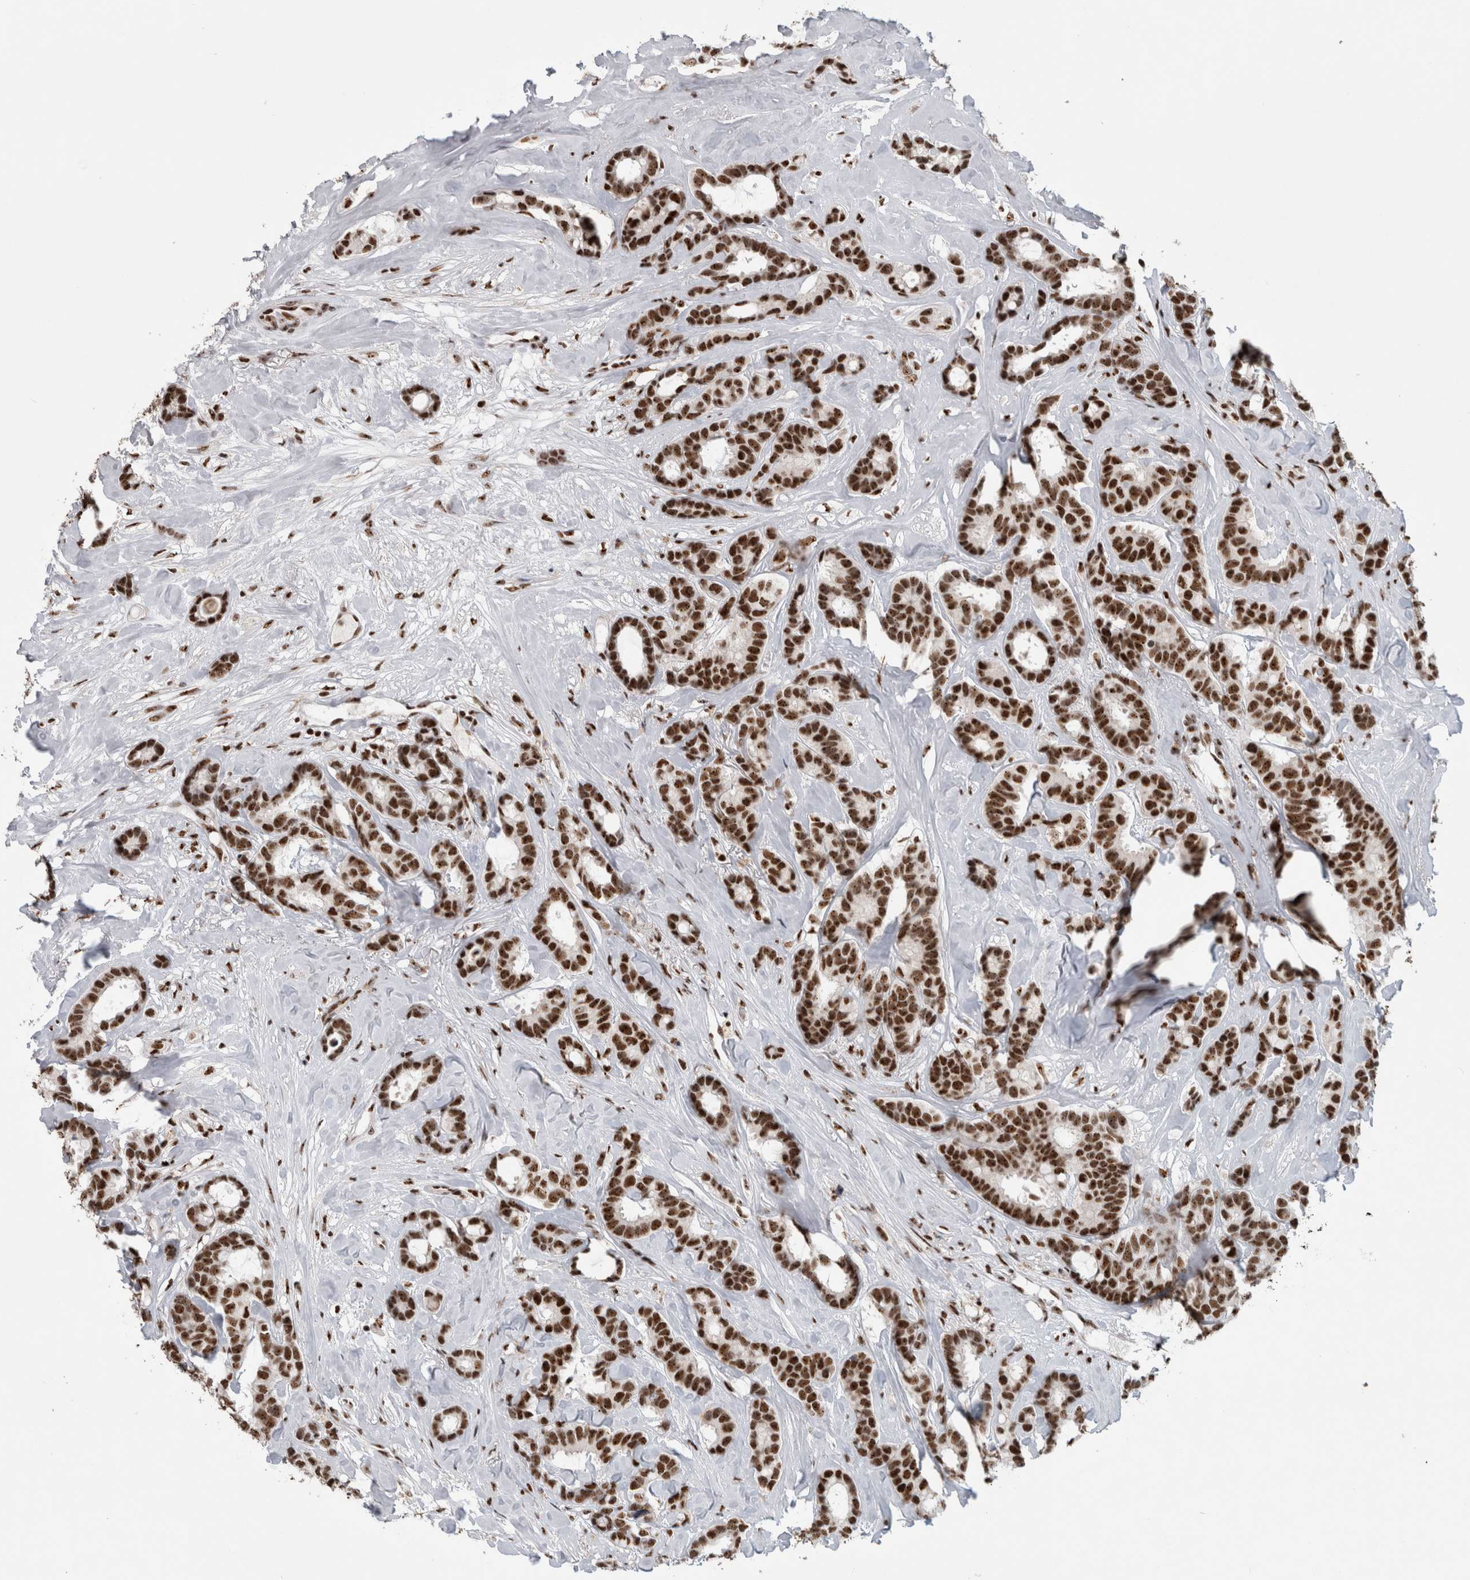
{"staining": {"intensity": "strong", "quantity": ">75%", "location": "nuclear"}, "tissue": "breast cancer", "cell_type": "Tumor cells", "image_type": "cancer", "snomed": [{"axis": "morphology", "description": "Duct carcinoma"}, {"axis": "topography", "description": "Breast"}], "caption": "High-power microscopy captured an IHC micrograph of invasive ductal carcinoma (breast), revealing strong nuclear expression in approximately >75% of tumor cells. (brown staining indicates protein expression, while blue staining denotes nuclei).", "gene": "NCL", "patient": {"sex": "female", "age": 87}}